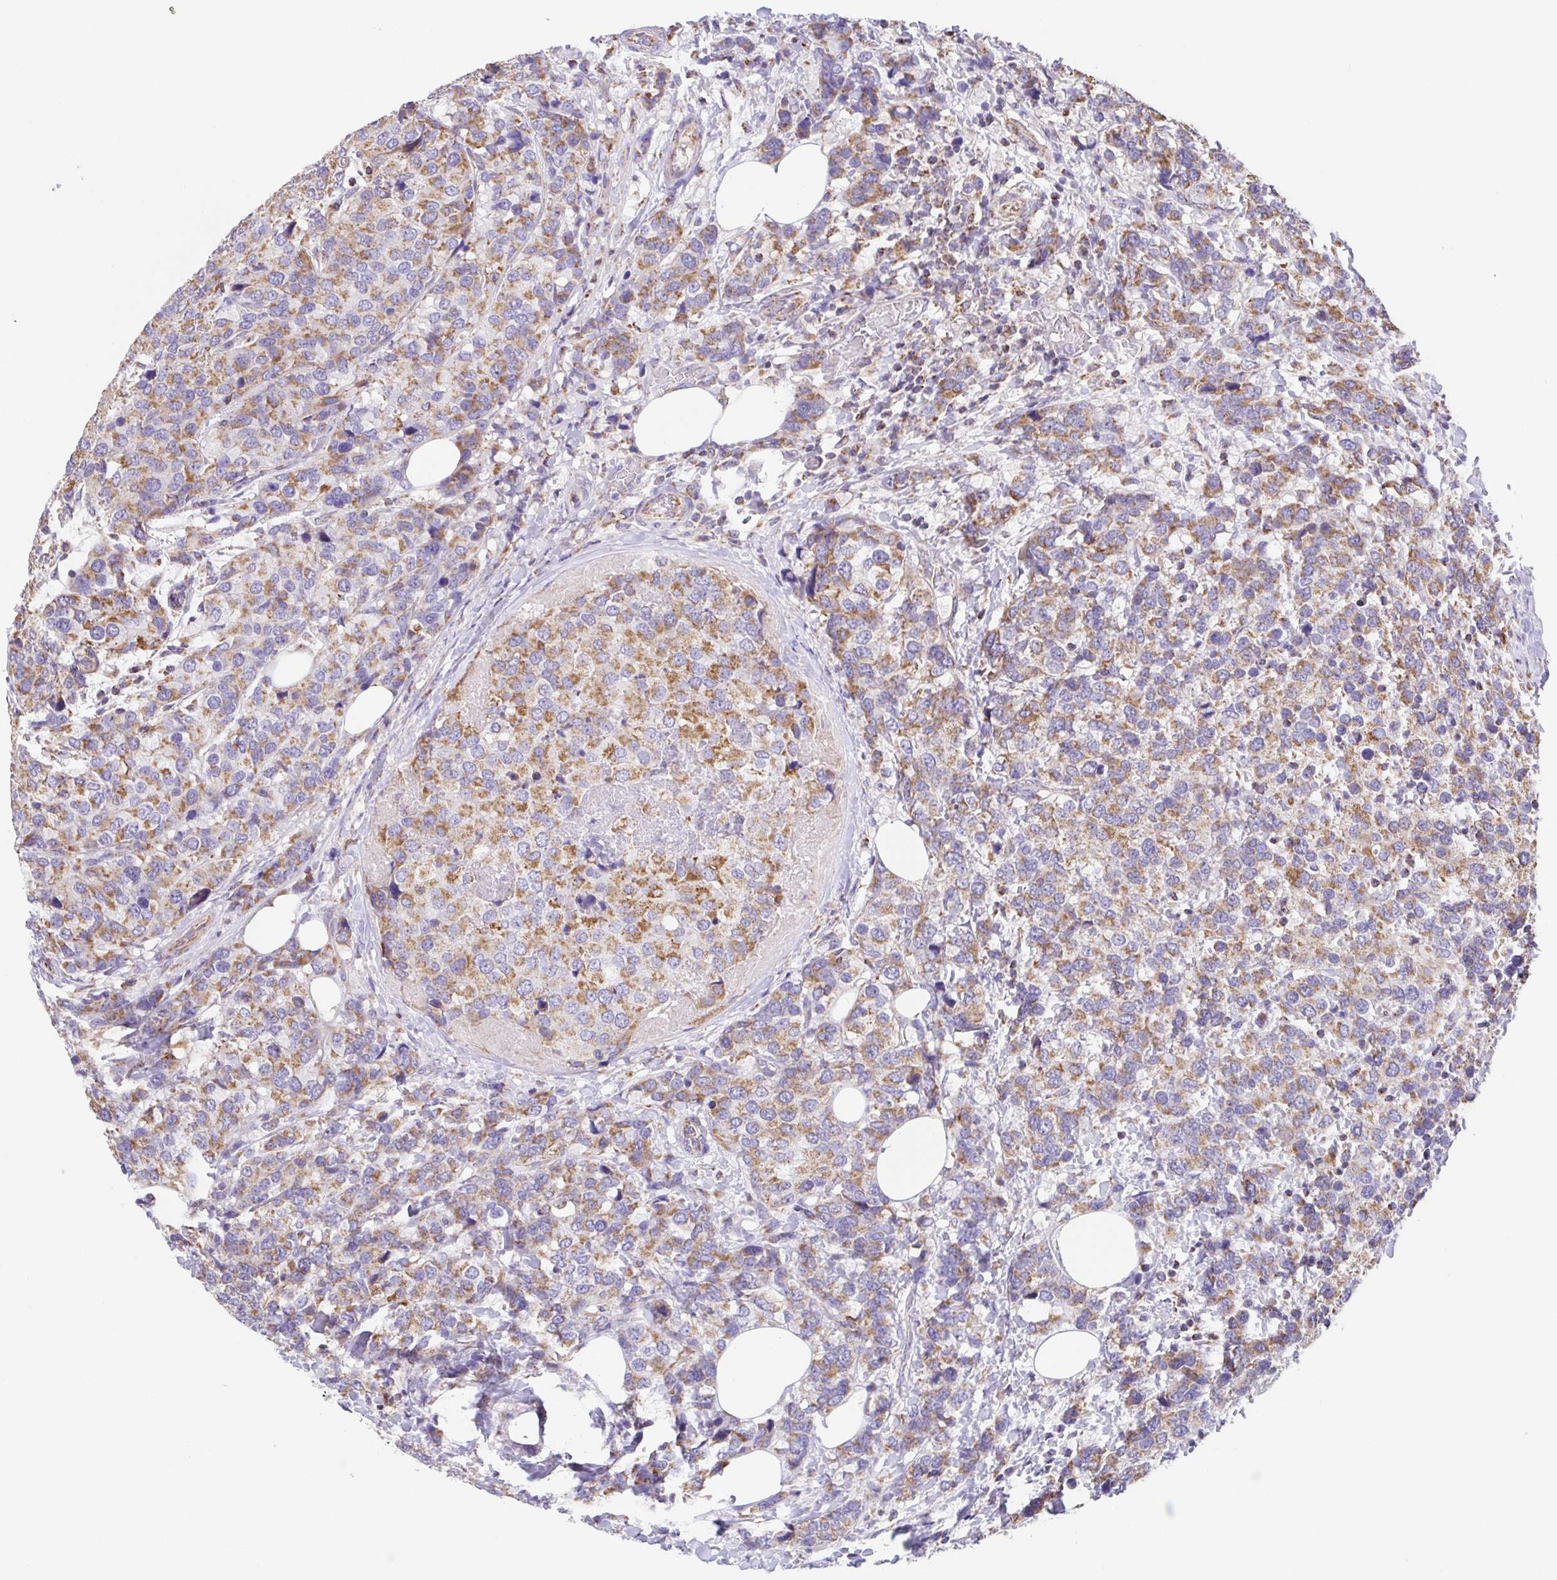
{"staining": {"intensity": "moderate", "quantity": ">75%", "location": "cytoplasmic/membranous"}, "tissue": "breast cancer", "cell_type": "Tumor cells", "image_type": "cancer", "snomed": [{"axis": "morphology", "description": "Lobular carcinoma"}, {"axis": "topography", "description": "Breast"}], "caption": "Breast cancer stained for a protein reveals moderate cytoplasmic/membranous positivity in tumor cells.", "gene": "GINM1", "patient": {"sex": "female", "age": 59}}